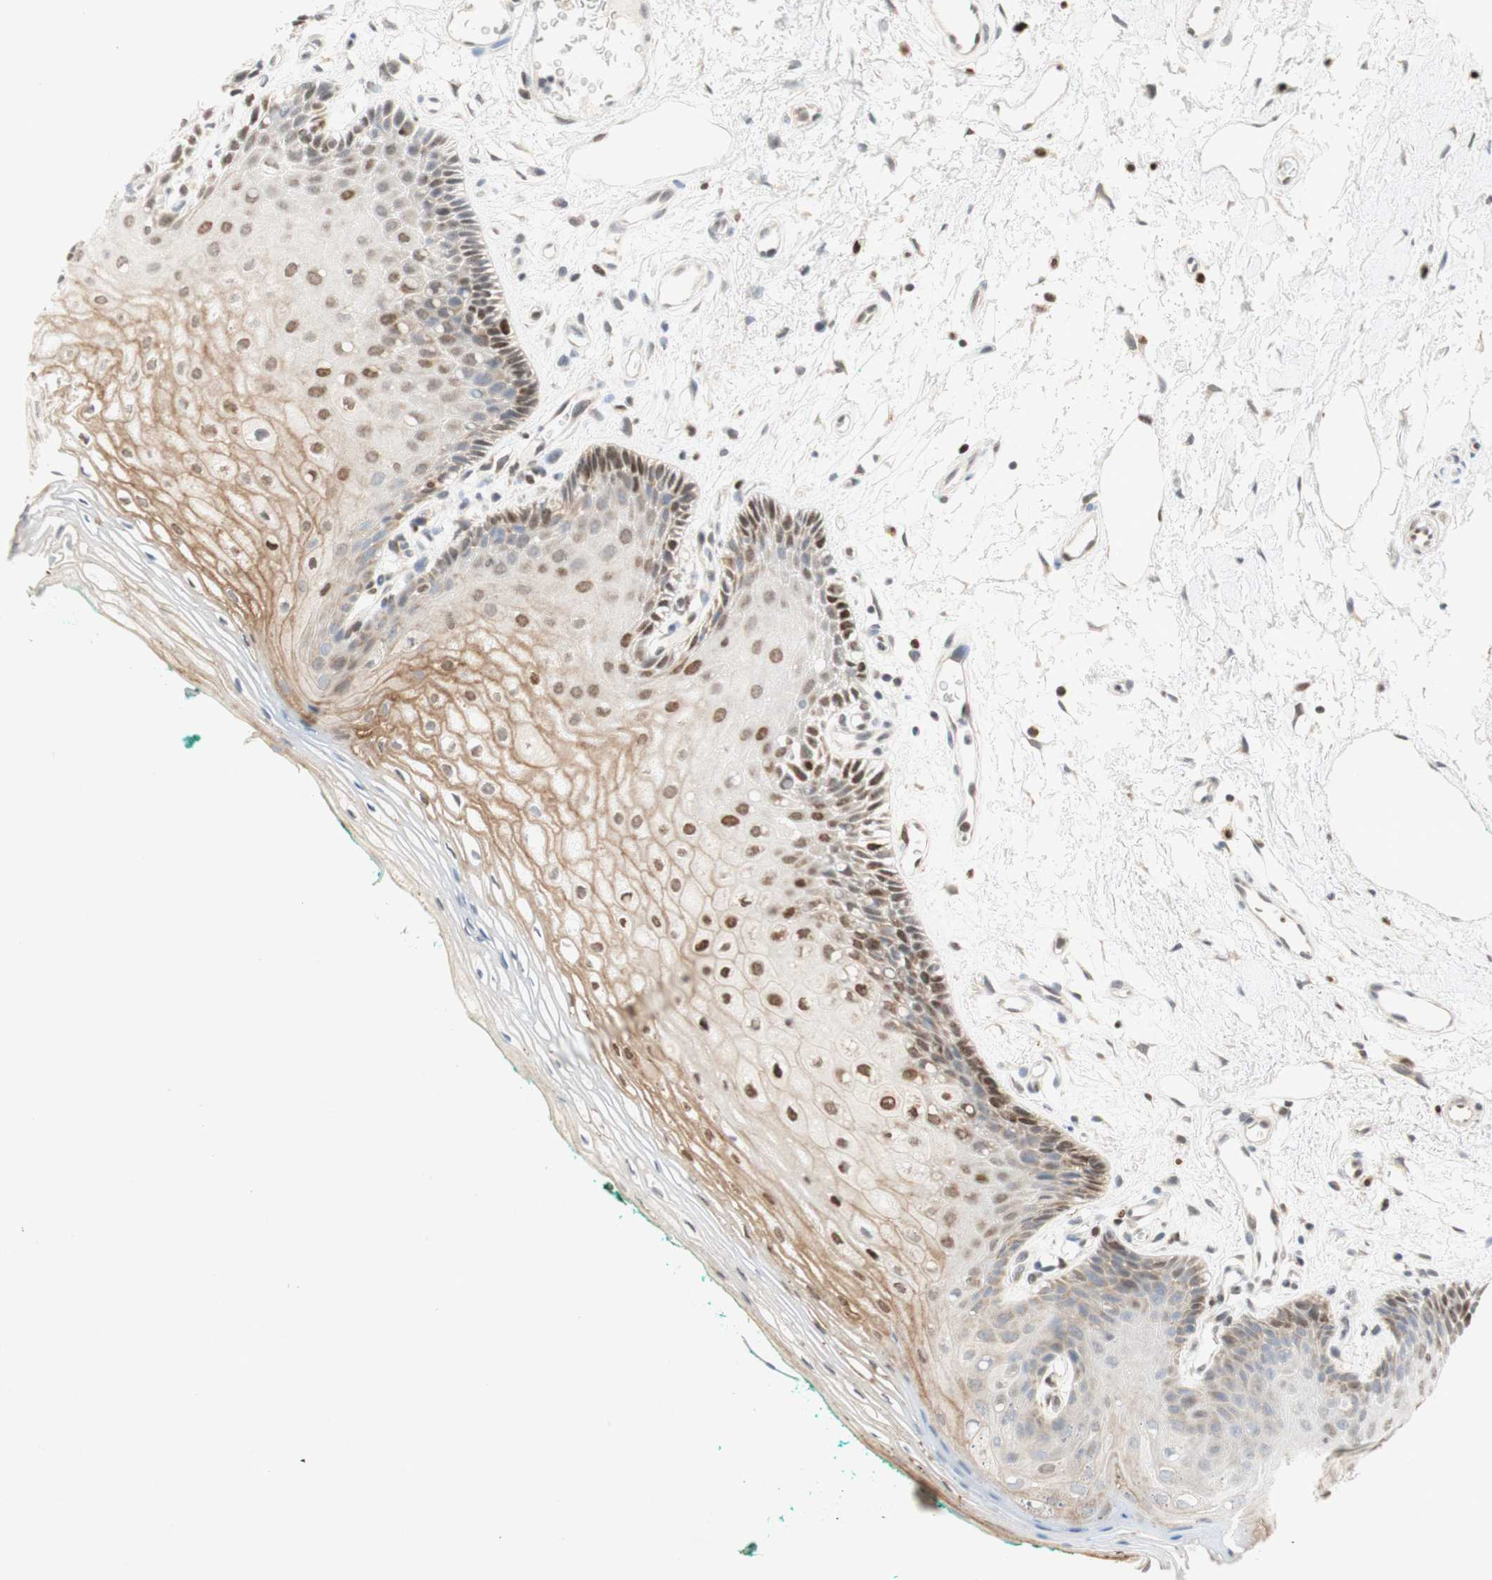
{"staining": {"intensity": "moderate", "quantity": "25%-75%", "location": "cytoplasmic/membranous,nuclear"}, "tissue": "oral mucosa", "cell_type": "Squamous epithelial cells", "image_type": "normal", "snomed": [{"axis": "morphology", "description": "Normal tissue, NOS"}, {"axis": "topography", "description": "Skeletal muscle"}, {"axis": "topography", "description": "Oral tissue"}, {"axis": "topography", "description": "Peripheral nerve tissue"}], "caption": "Normal oral mucosa was stained to show a protein in brown. There is medium levels of moderate cytoplasmic/membranous,nuclear staining in about 25%-75% of squamous epithelial cells. The staining is performed using DAB (3,3'-diaminobenzidine) brown chromogen to label protein expression. The nuclei are counter-stained blue using hematoxylin.", "gene": "DNMT3A", "patient": {"sex": "female", "age": 84}}